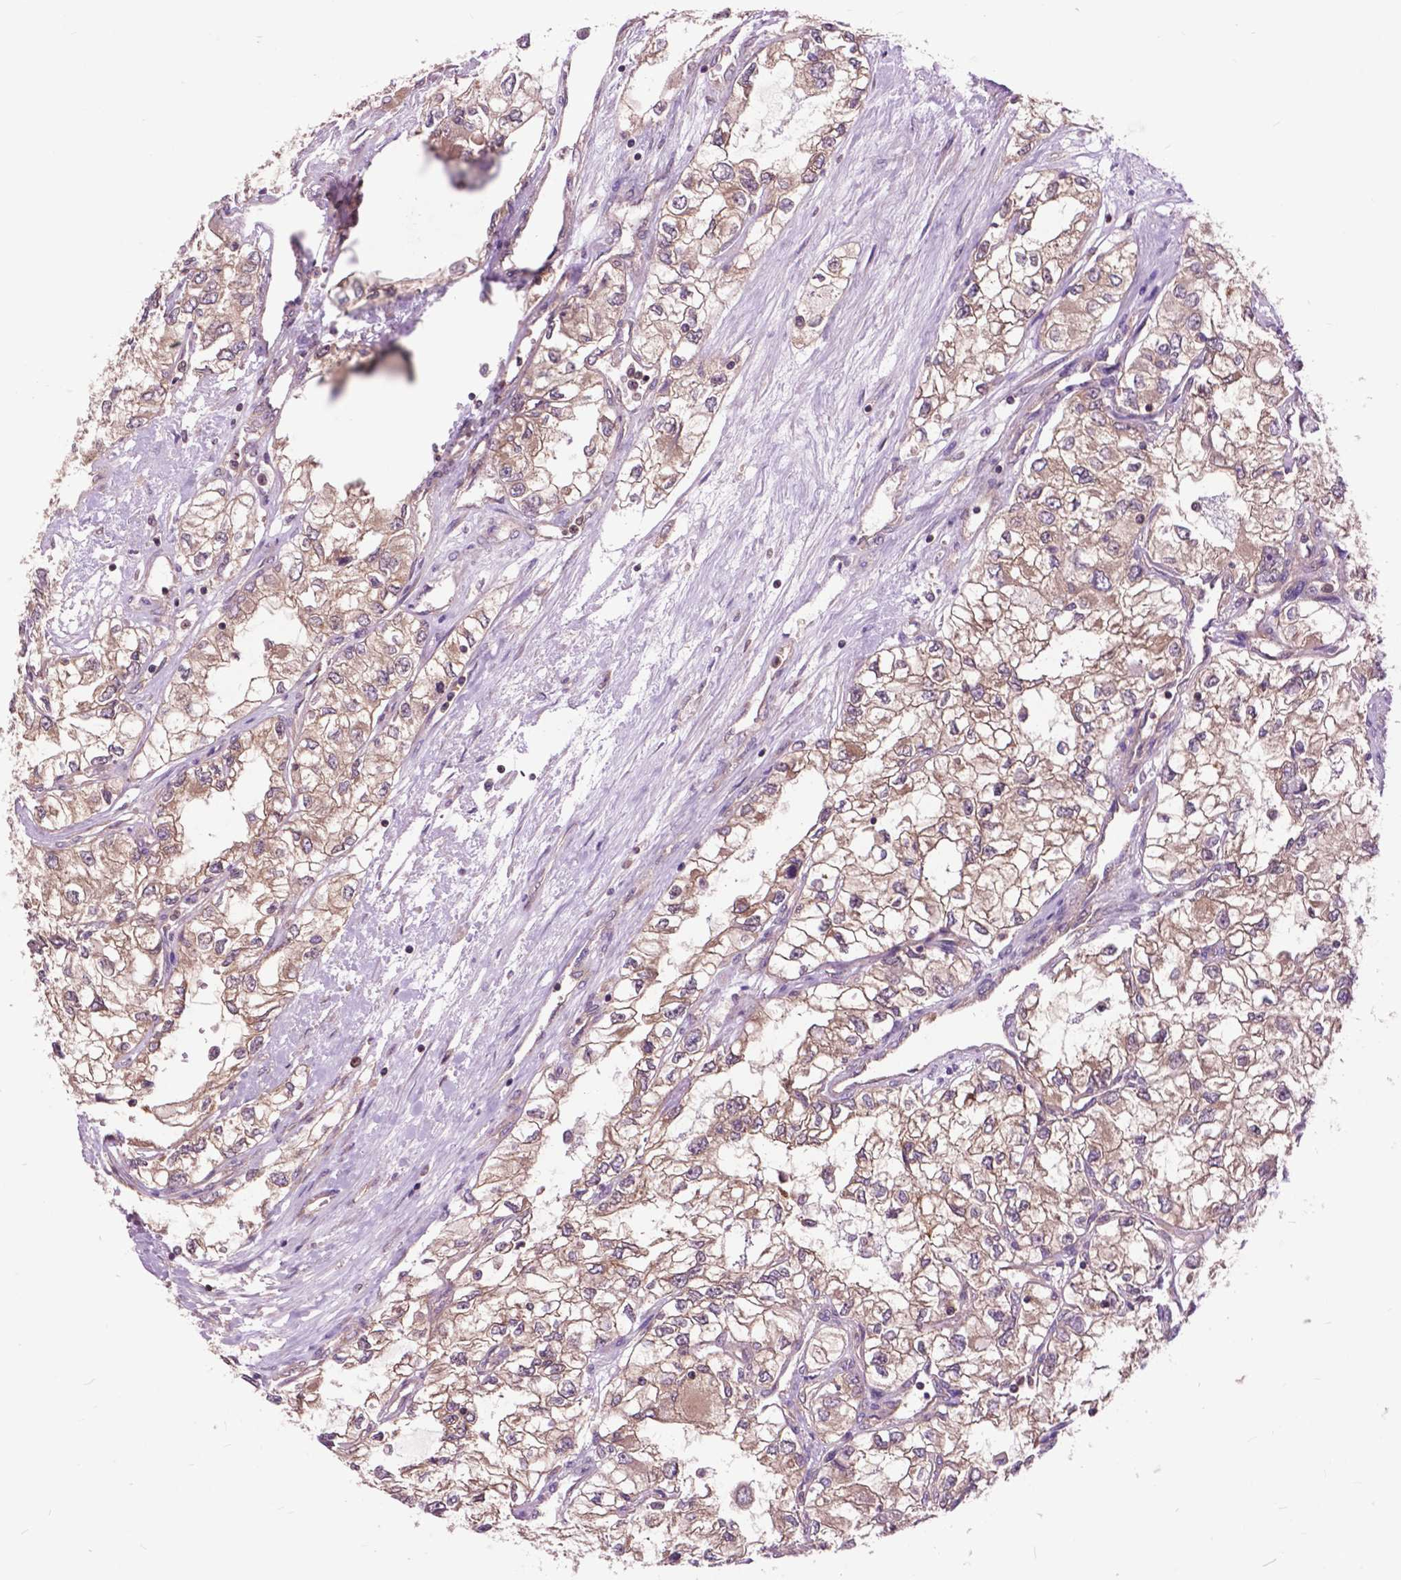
{"staining": {"intensity": "weak", "quantity": ">75%", "location": "cytoplasmic/membranous"}, "tissue": "renal cancer", "cell_type": "Tumor cells", "image_type": "cancer", "snomed": [{"axis": "morphology", "description": "Adenocarcinoma, NOS"}, {"axis": "topography", "description": "Kidney"}], "caption": "Weak cytoplasmic/membranous protein positivity is present in about >75% of tumor cells in renal cancer.", "gene": "ARAF", "patient": {"sex": "female", "age": 59}}